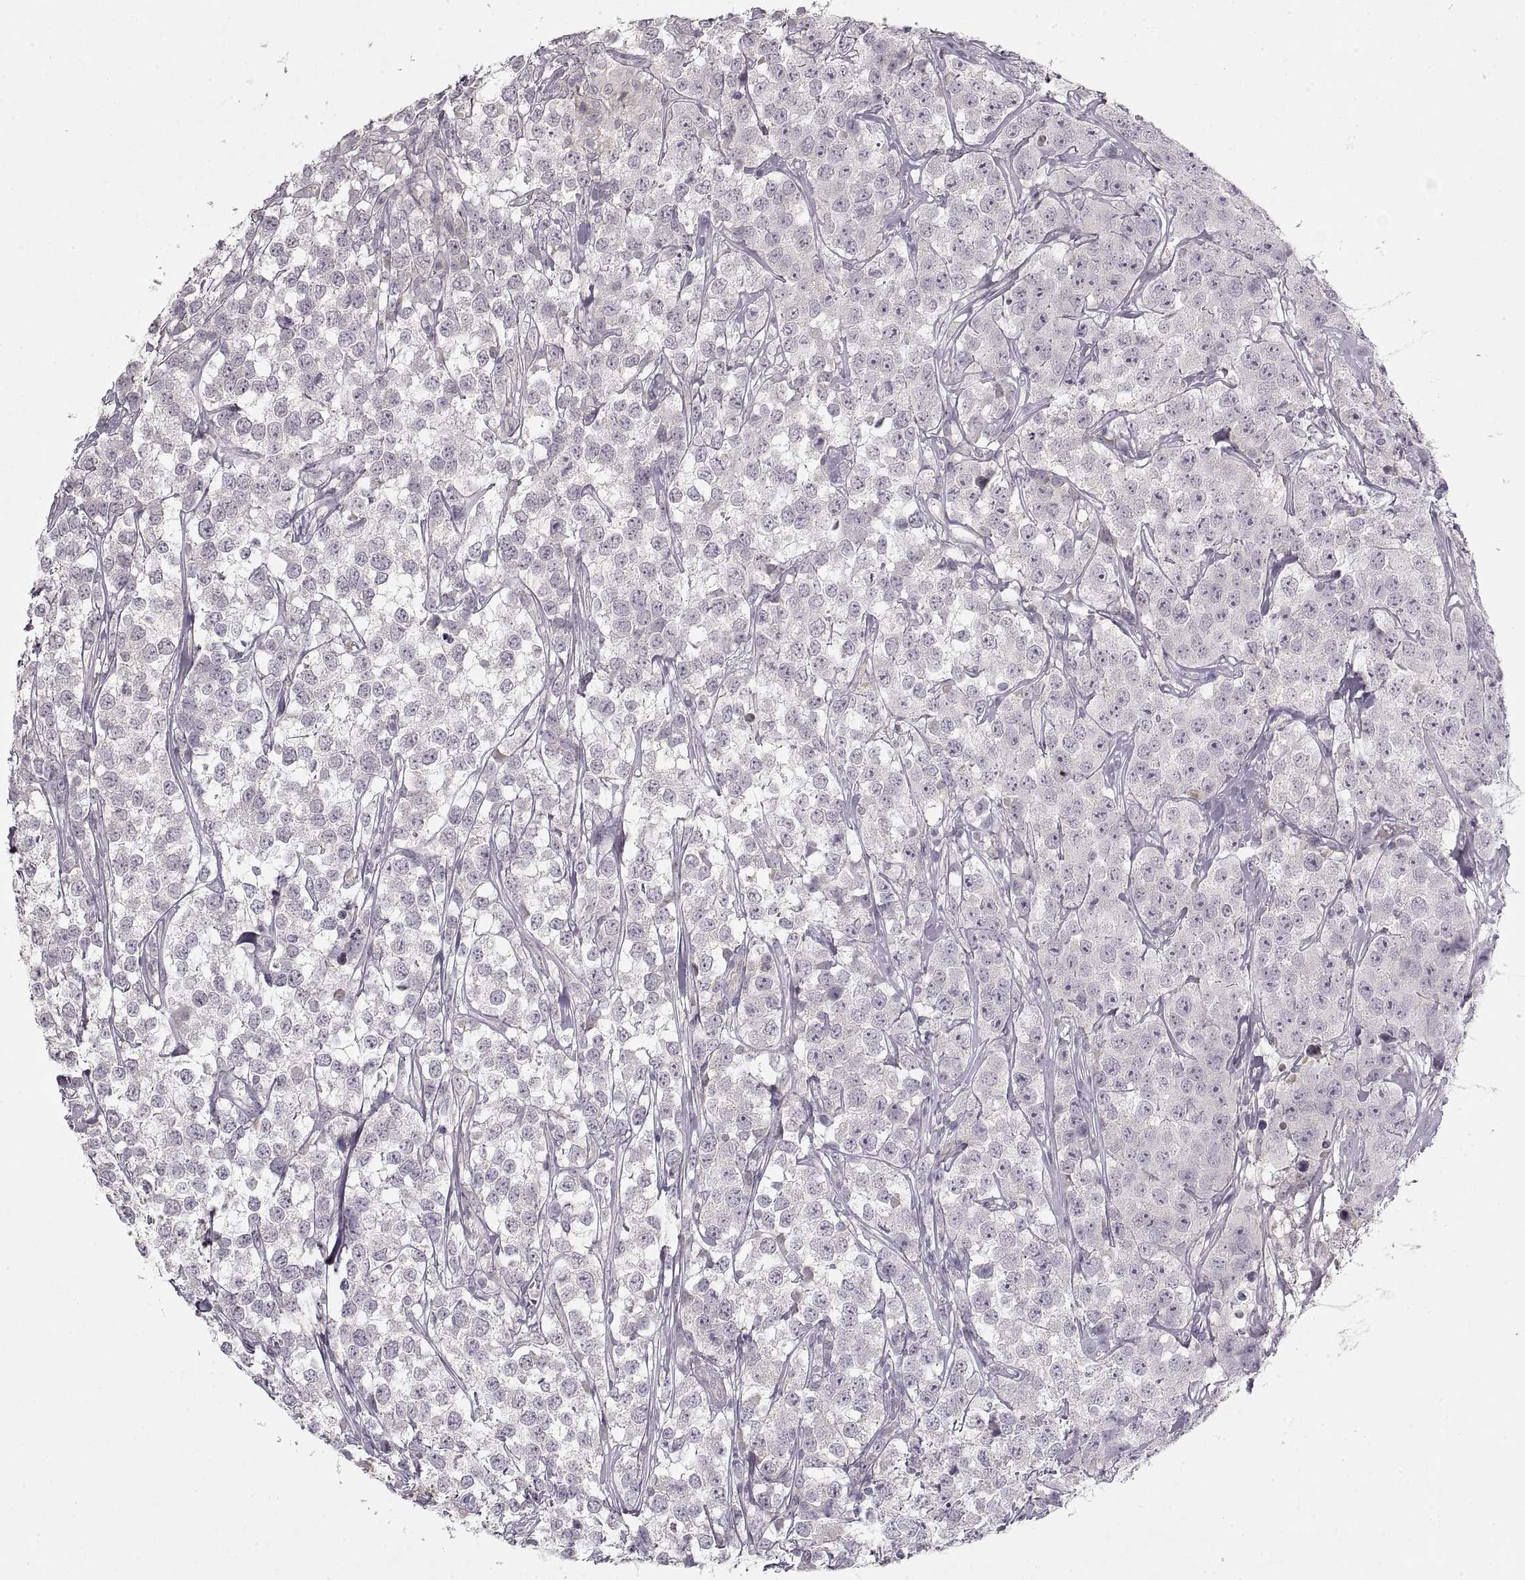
{"staining": {"intensity": "negative", "quantity": "none", "location": "none"}, "tissue": "testis cancer", "cell_type": "Tumor cells", "image_type": "cancer", "snomed": [{"axis": "morphology", "description": "Seminoma, NOS"}, {"axis": "topography", "description": "Testis"}], "caption": "Immunohistochemical staining of human testis seminoma demonstrates no significant expression in tumor cells. Nuclei are stained in blue.", "gene": "ADAM11", "patient": {"sex": "male", "age": 59}}